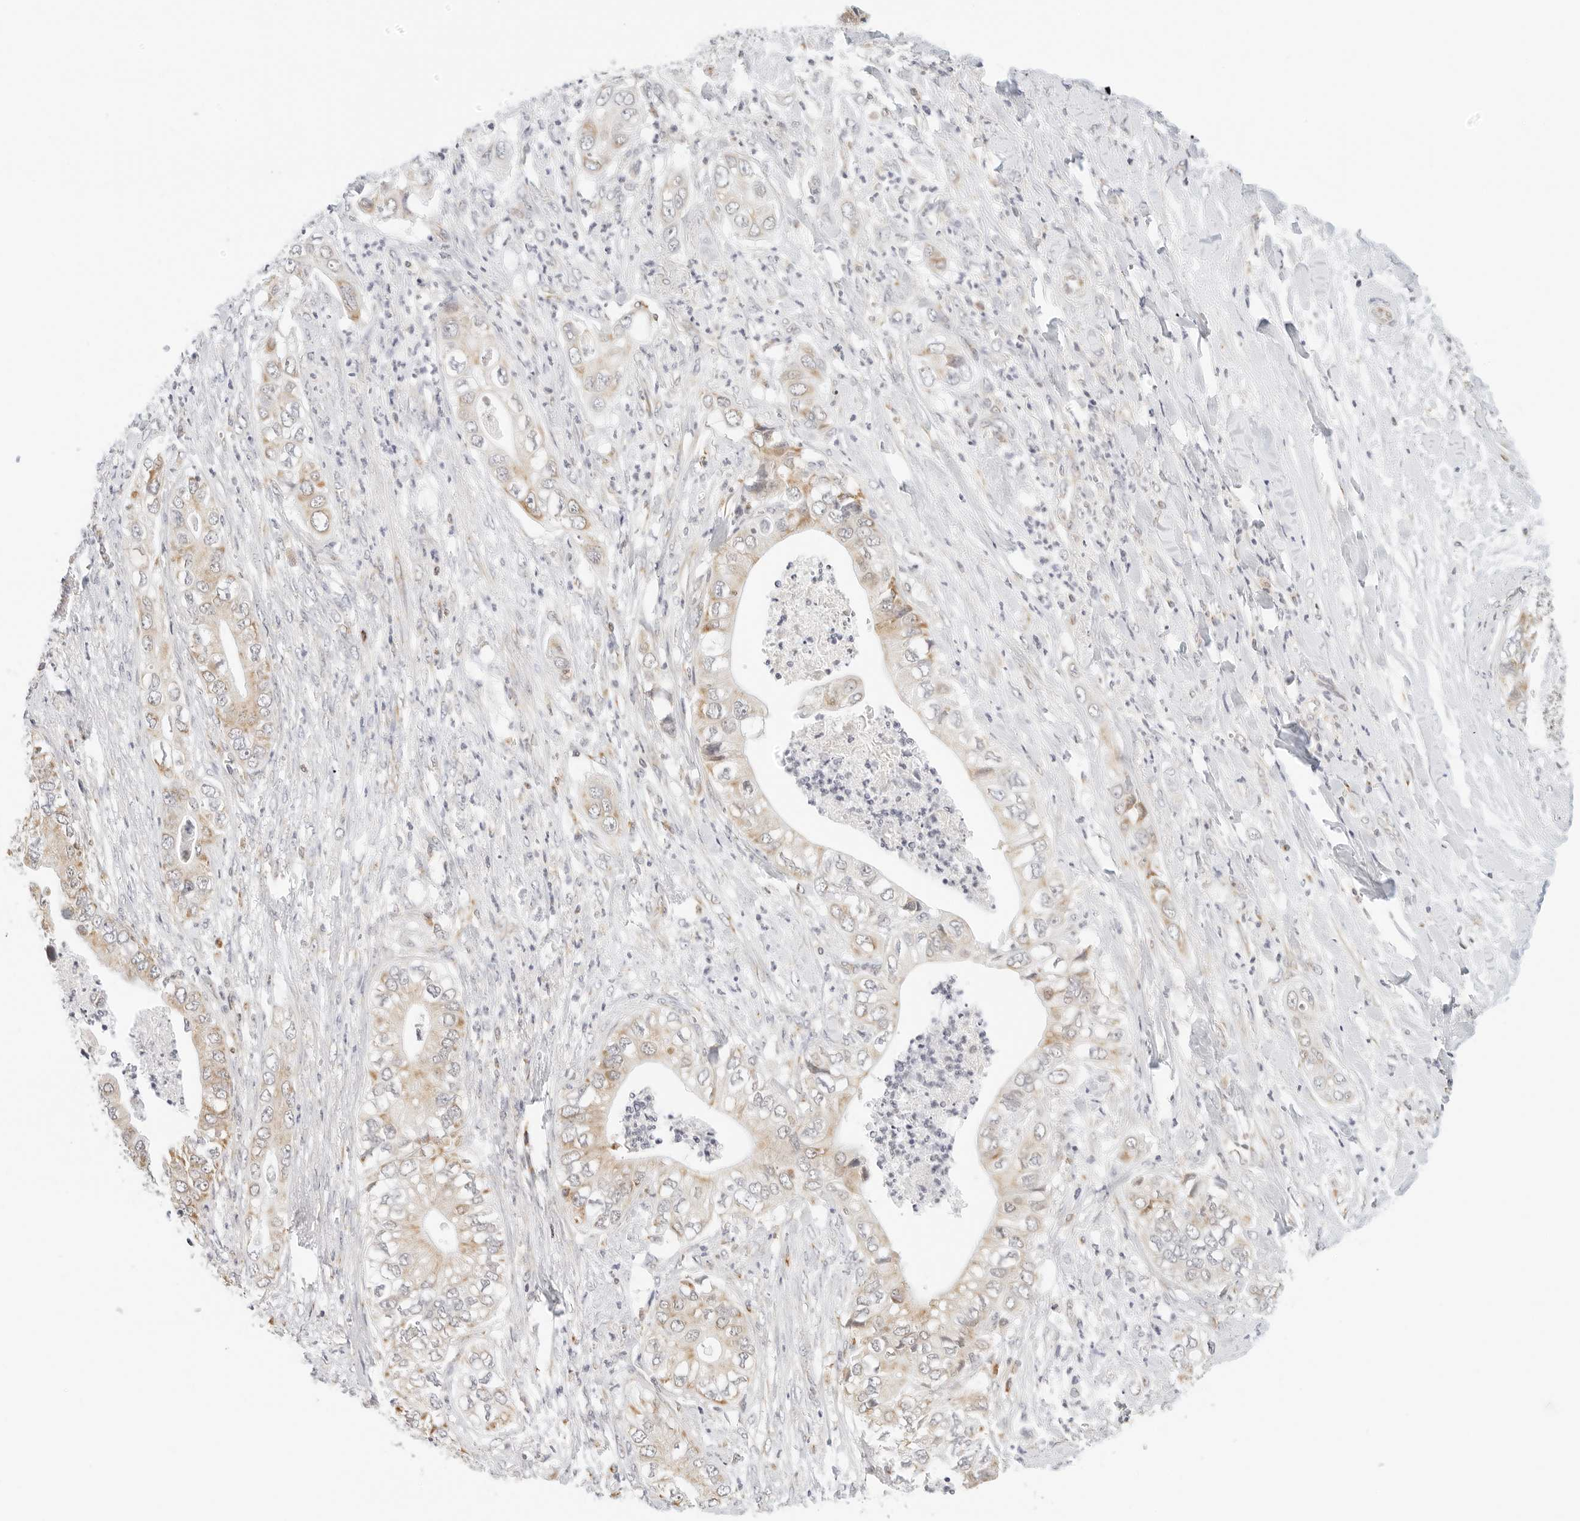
{"staining": {"intensity": "weak", "quantity": "25%-75%", "location": "cytoplasmic/membranous"}, "tissue": "pancreatic cancer", "cell_type": "Tumor cells", "image_type": "cancer", "snomed": [{"axis": "morphology", "description": "Adenocarcinoma, NOS"}, {"axis": "topography", "description": "Pancreas"}], "caption": "Brown immunohistochemical staining in pancreatic cancer shows weak cytoplasmic/membranous positivity in about 25%-75% of tumor cells.", "gene": "ATL1", "patient": {"sex": "female", "age": 78}}